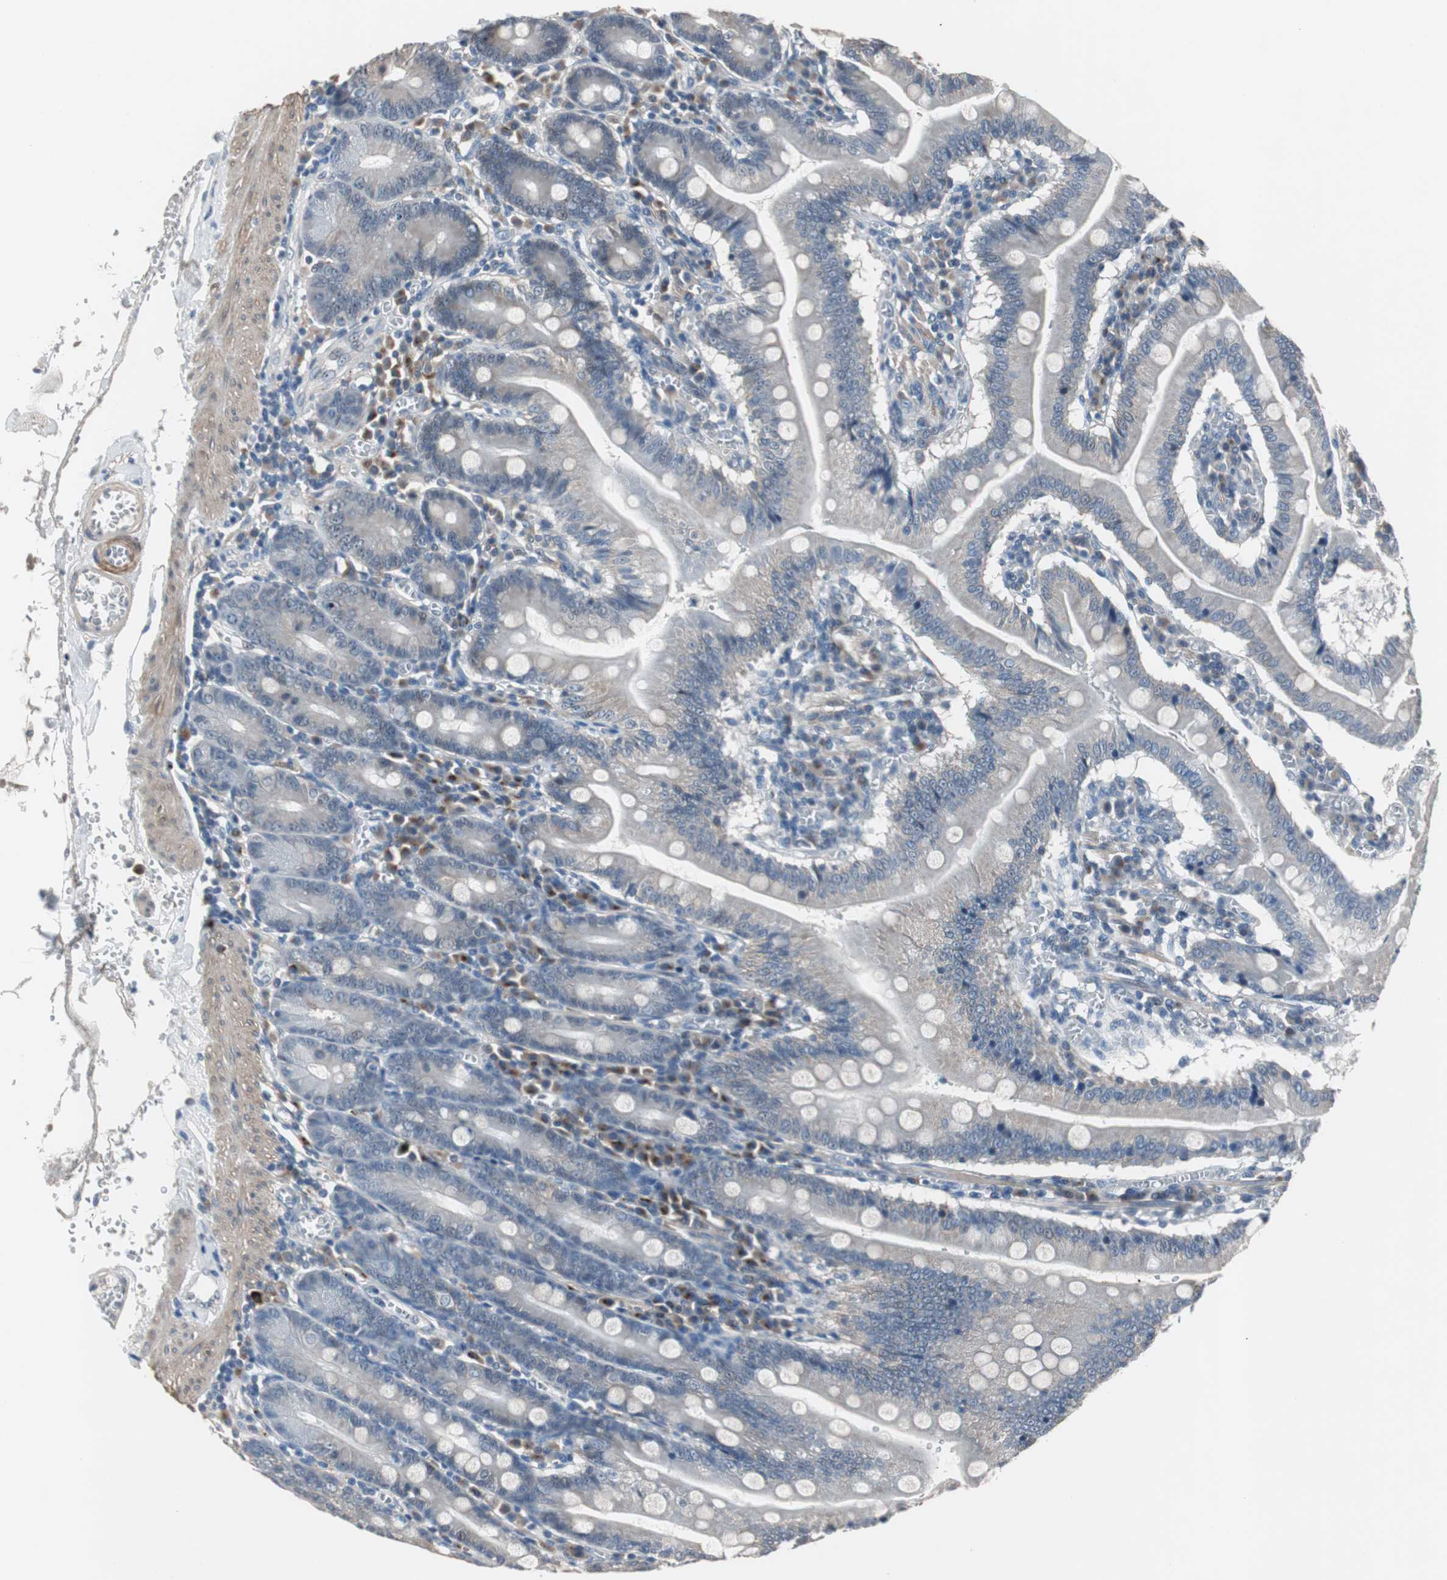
{"staining": {"intensity": "moderate", "quantity": "<25%", "location": "cytoplasmic/membranous"}, "tissue": "small intestine", "cell_type": "Glandular cells", "image_type": "normal", "snomed": [{"axis": "morphology", "description": "Normal tissue, NOS"}, {"axis": "topography", "description": "Small intestine"}], "caption": "Approximately <25% of glandular cells in normal human small intestine demonstrate moderate cytoplasmic/membranous protein expression as visualized by brown immunohistochemical staining.", "gene": "PCYT1B", "patient": {"sex": "male", "age": 71}}